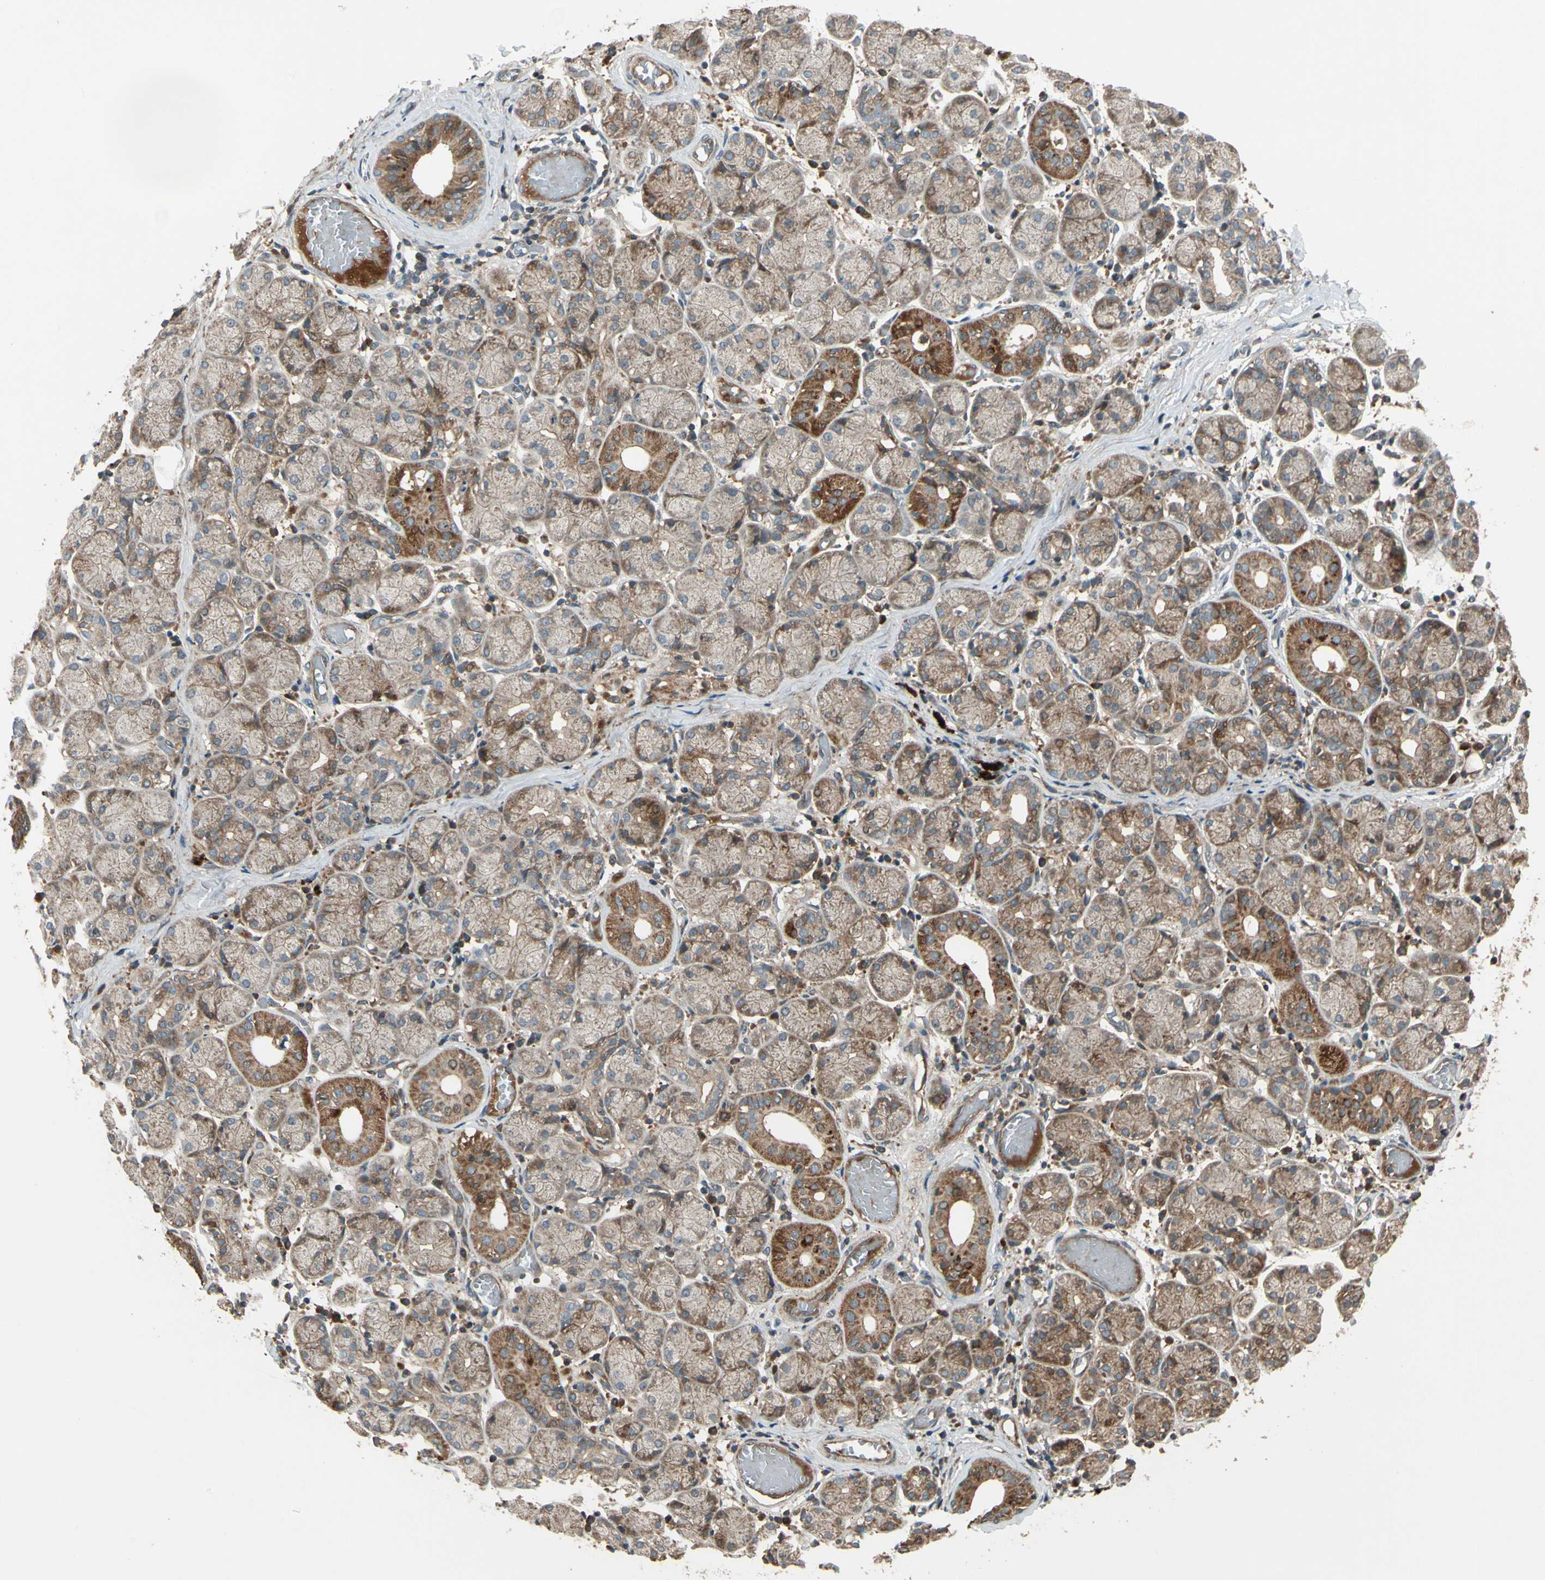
{"staining": {"intensity": "moderate", "quantity": ">75%", "location": "cytoplasmic/membranous"}, "tissue": "salivary gland", "cell_type": "Glandular cells", "image_type": "normal", "snomed": [{"axis": "morphology", "description": "Normal tissue, NOS"}, {"axis": "topography", "description": "Salivary gland"}], "caption": "This photomicrograph shows immunohistochemistry staining of unremarkable human salivary gland, with medium moderate cytoplasmic/membranous positivity in about >75% of glandular cells.", "gene": "ACVR1C", "patient": {"sex": "female", "age": 24}}